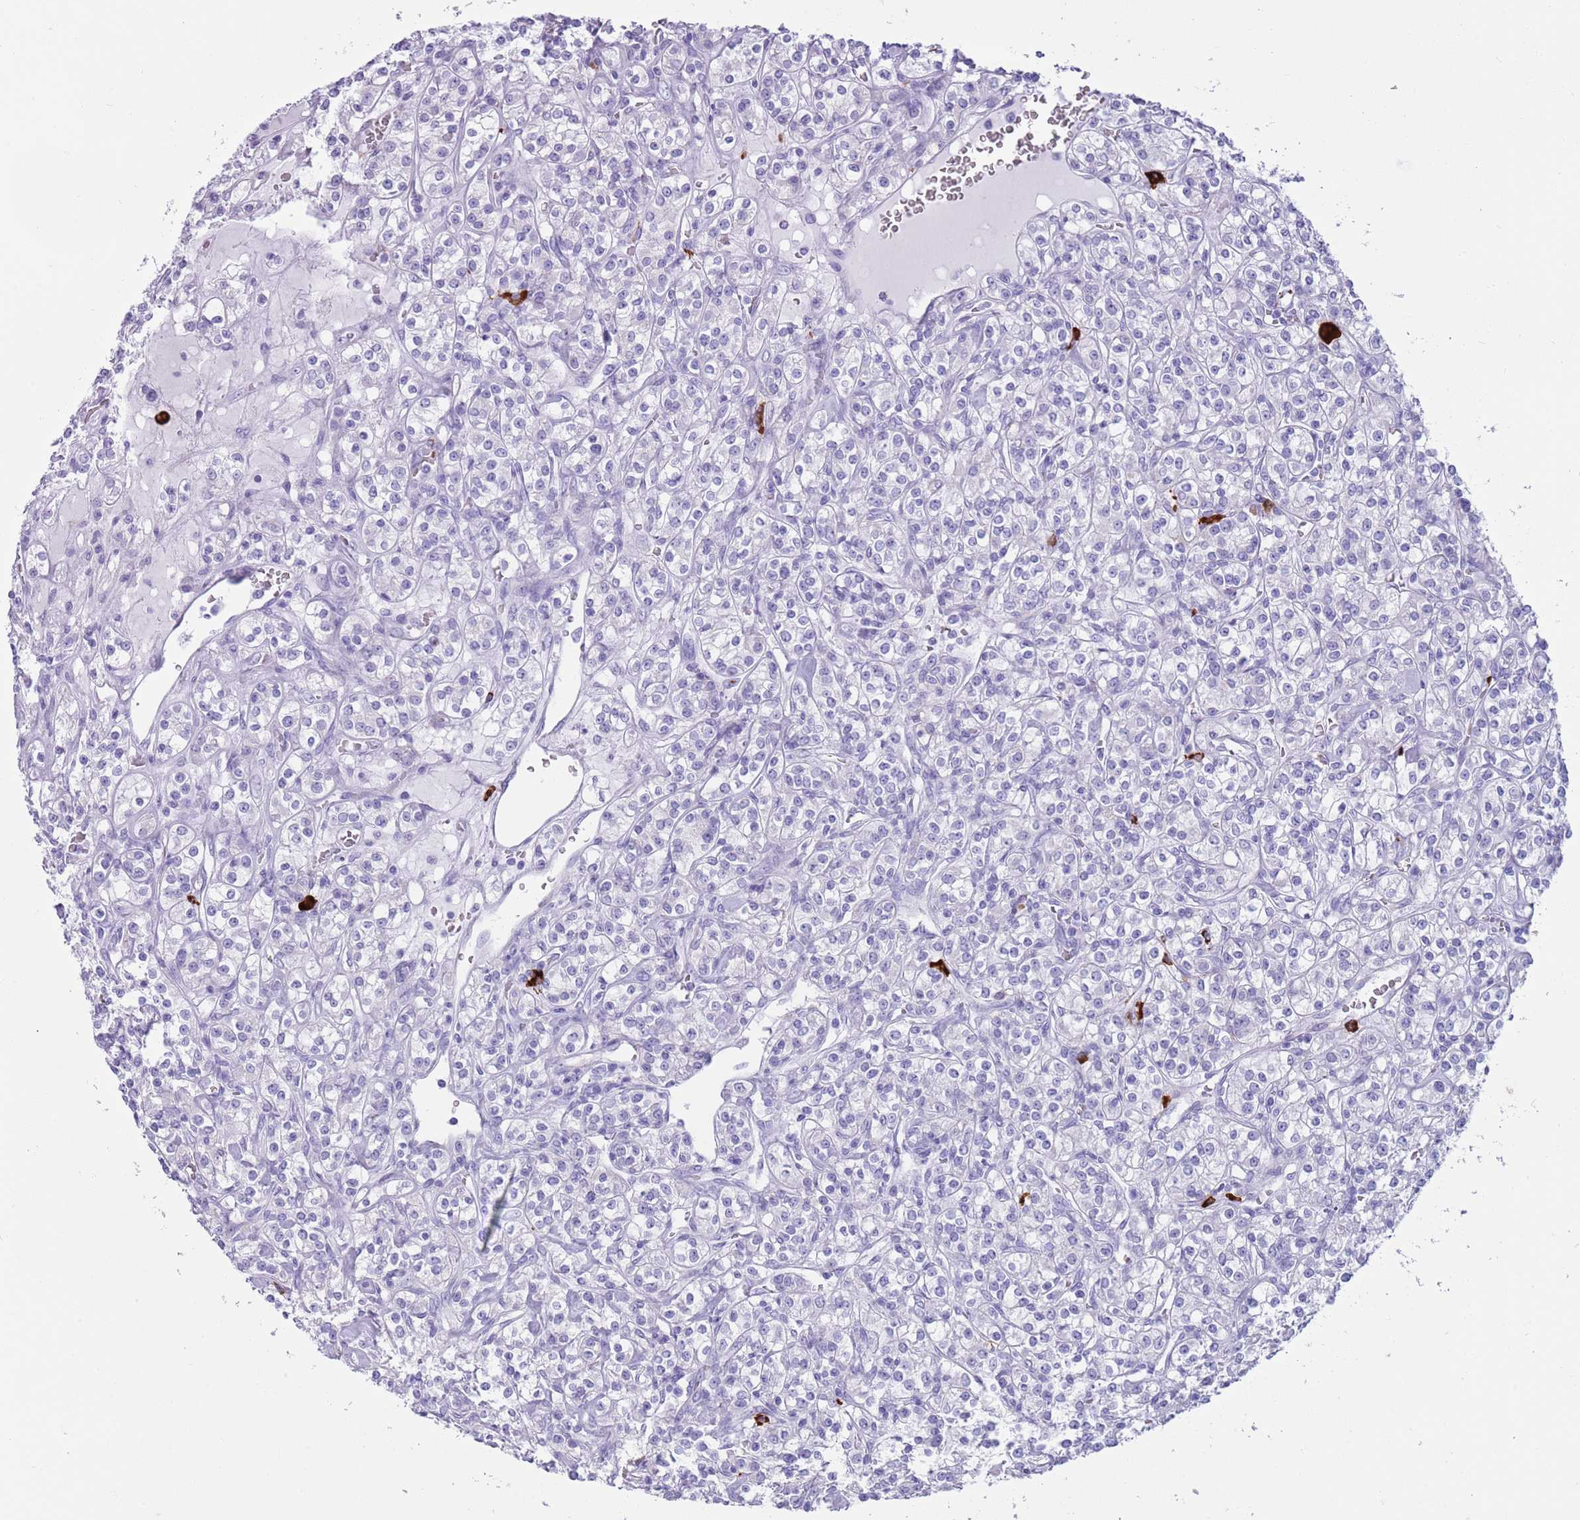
{"staining": {"intensity": "negative", "quantity": "none", "location": "none"}, "tissue": "renal cancer", "cell_type": "Tumor cells", "image_type": "cancer", "snomed": [{"axis": "morphology", "description": "Adenocarcinoma, NOS"}, {"axis": "topography", "description": "Kidney"}], "caption": "Immunohistochemistry (IHC) image of neoplastic tissue: renal cancer stained with DAB (3,3'-diaminobenzidine) reveals no significant protein expression in tumor cells.", "gene": "LY6G5B", "patient": {"sex": "male", "age": 77}}